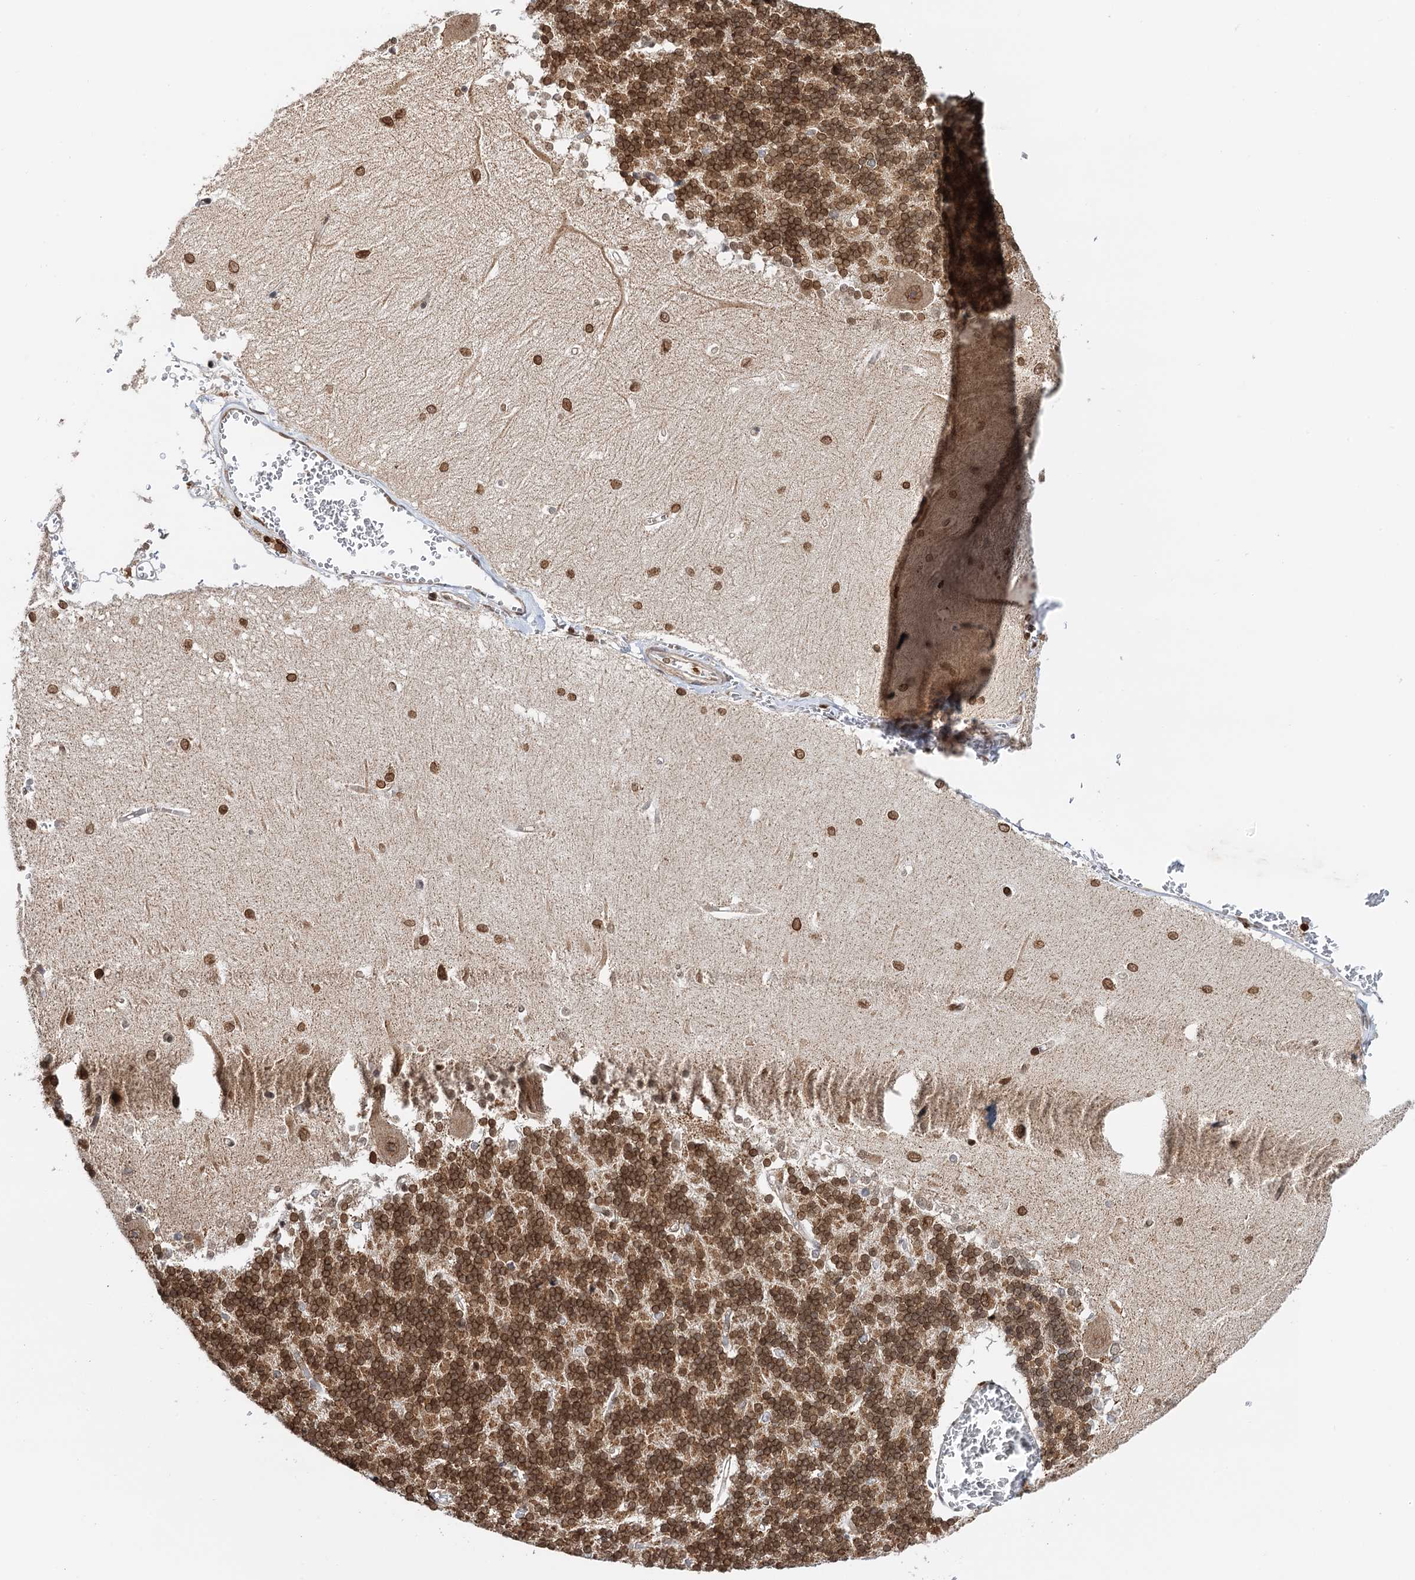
{"staining": {"intensity": "strong", "quantity": "25%-75%", "location": "nuclear"}, "tissue": "cerebellum", "cell_type": "Cells in granular layer", "image_type": "normal", "snomed": [{"axis": "morphology", "description": "Normal tissue, NOS"}, {"axis": "topography", "description": "Cerebellum"}], "caption": "Protein expression analysis of unremarkable human cerebellum reveals strong nuclear expression in about 25%-75% of cells in granular layer.", "gene": "ZC3H13", "patient": {"sex": "male", "age": 37}}